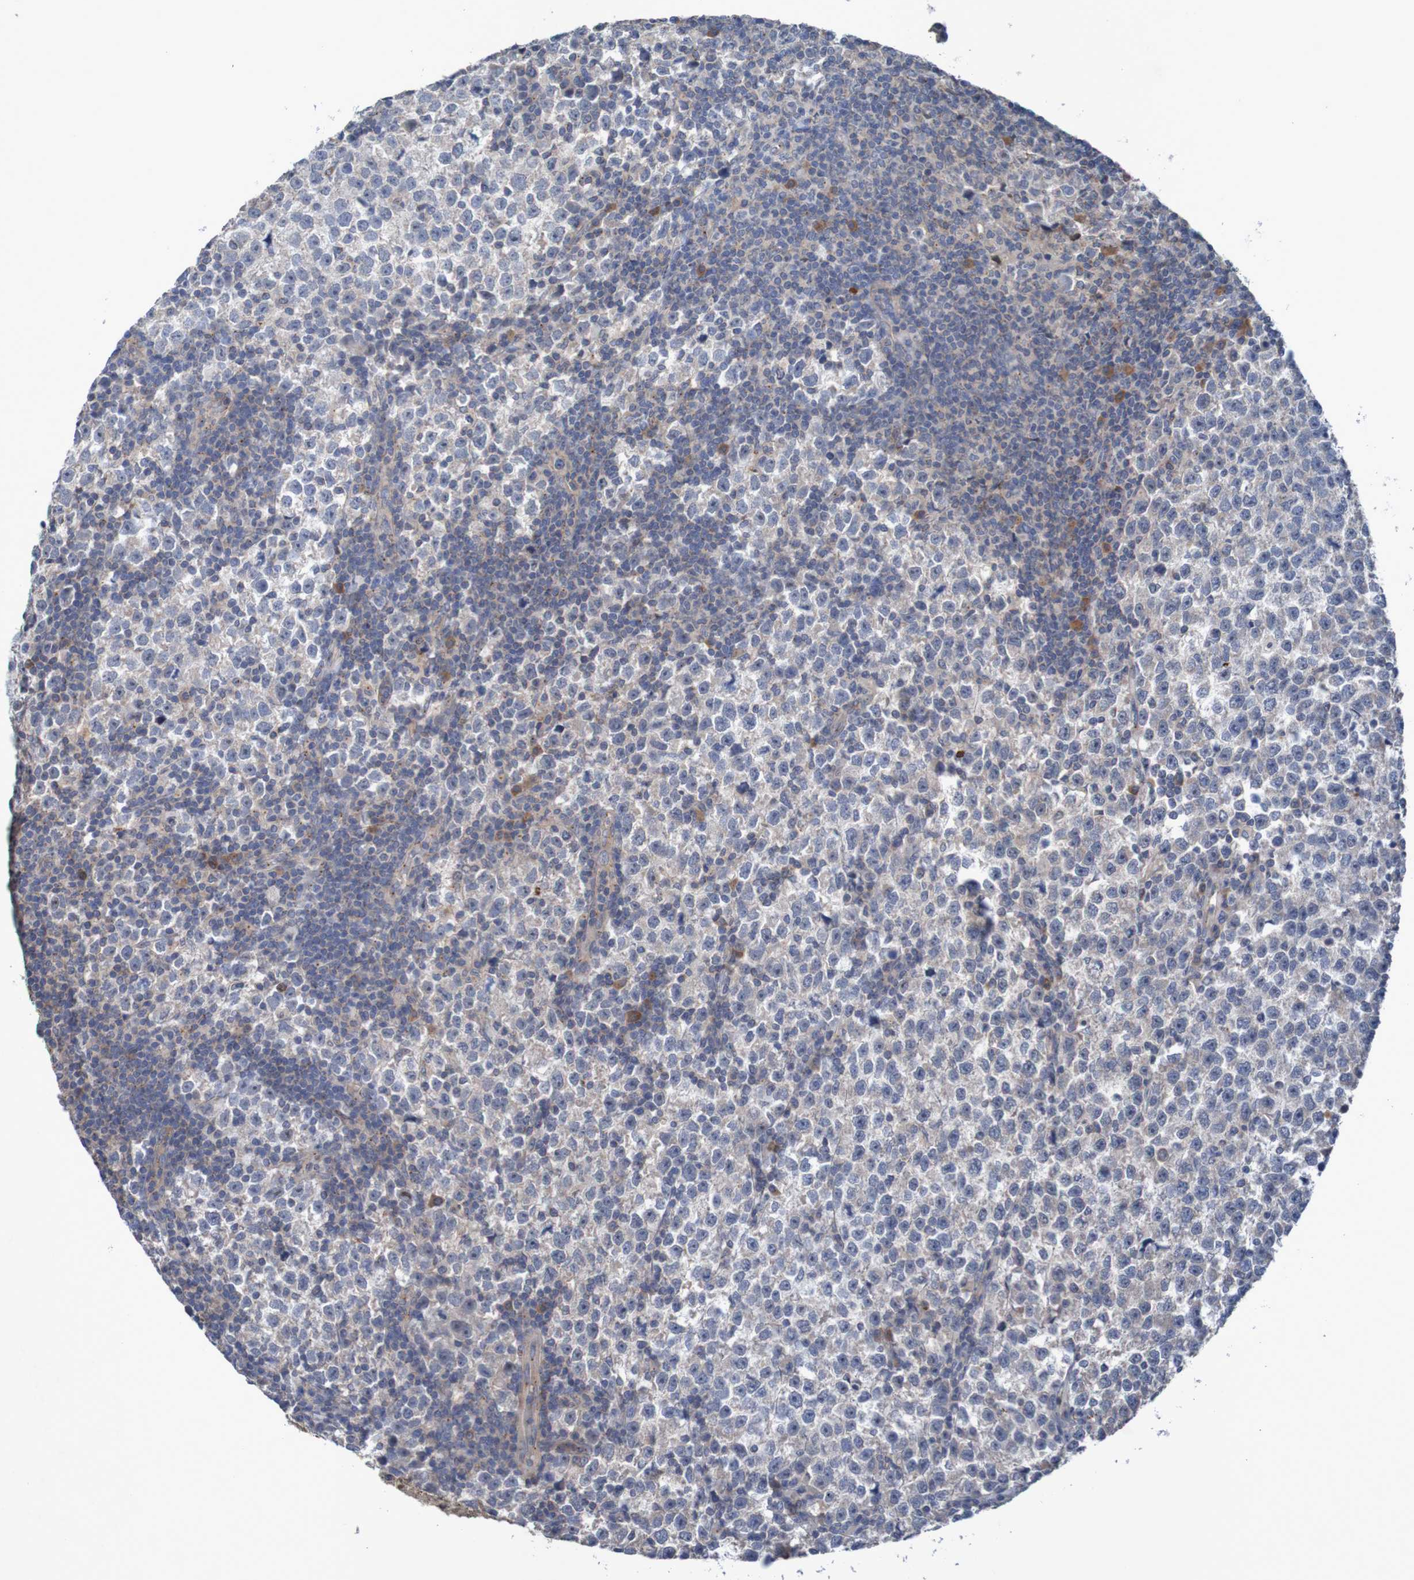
{"staining": {"intensity": "negative", "quantity": "none", "location": "none"}, "tissue": "testis cancer", "cell_type": "Tumor cells", "image_type": "cancer", "snomed": [{"axis": "morphology", "description": "Seminoma, NOS"}, {"axis": "topography", "description": "Testis"}], "caption": "Immunohistochemical staining of testis seminoma shows no significant staining in tumor cells.", "gene": "ANGPT4", "patient": {"sex": "male", "age": 43}}